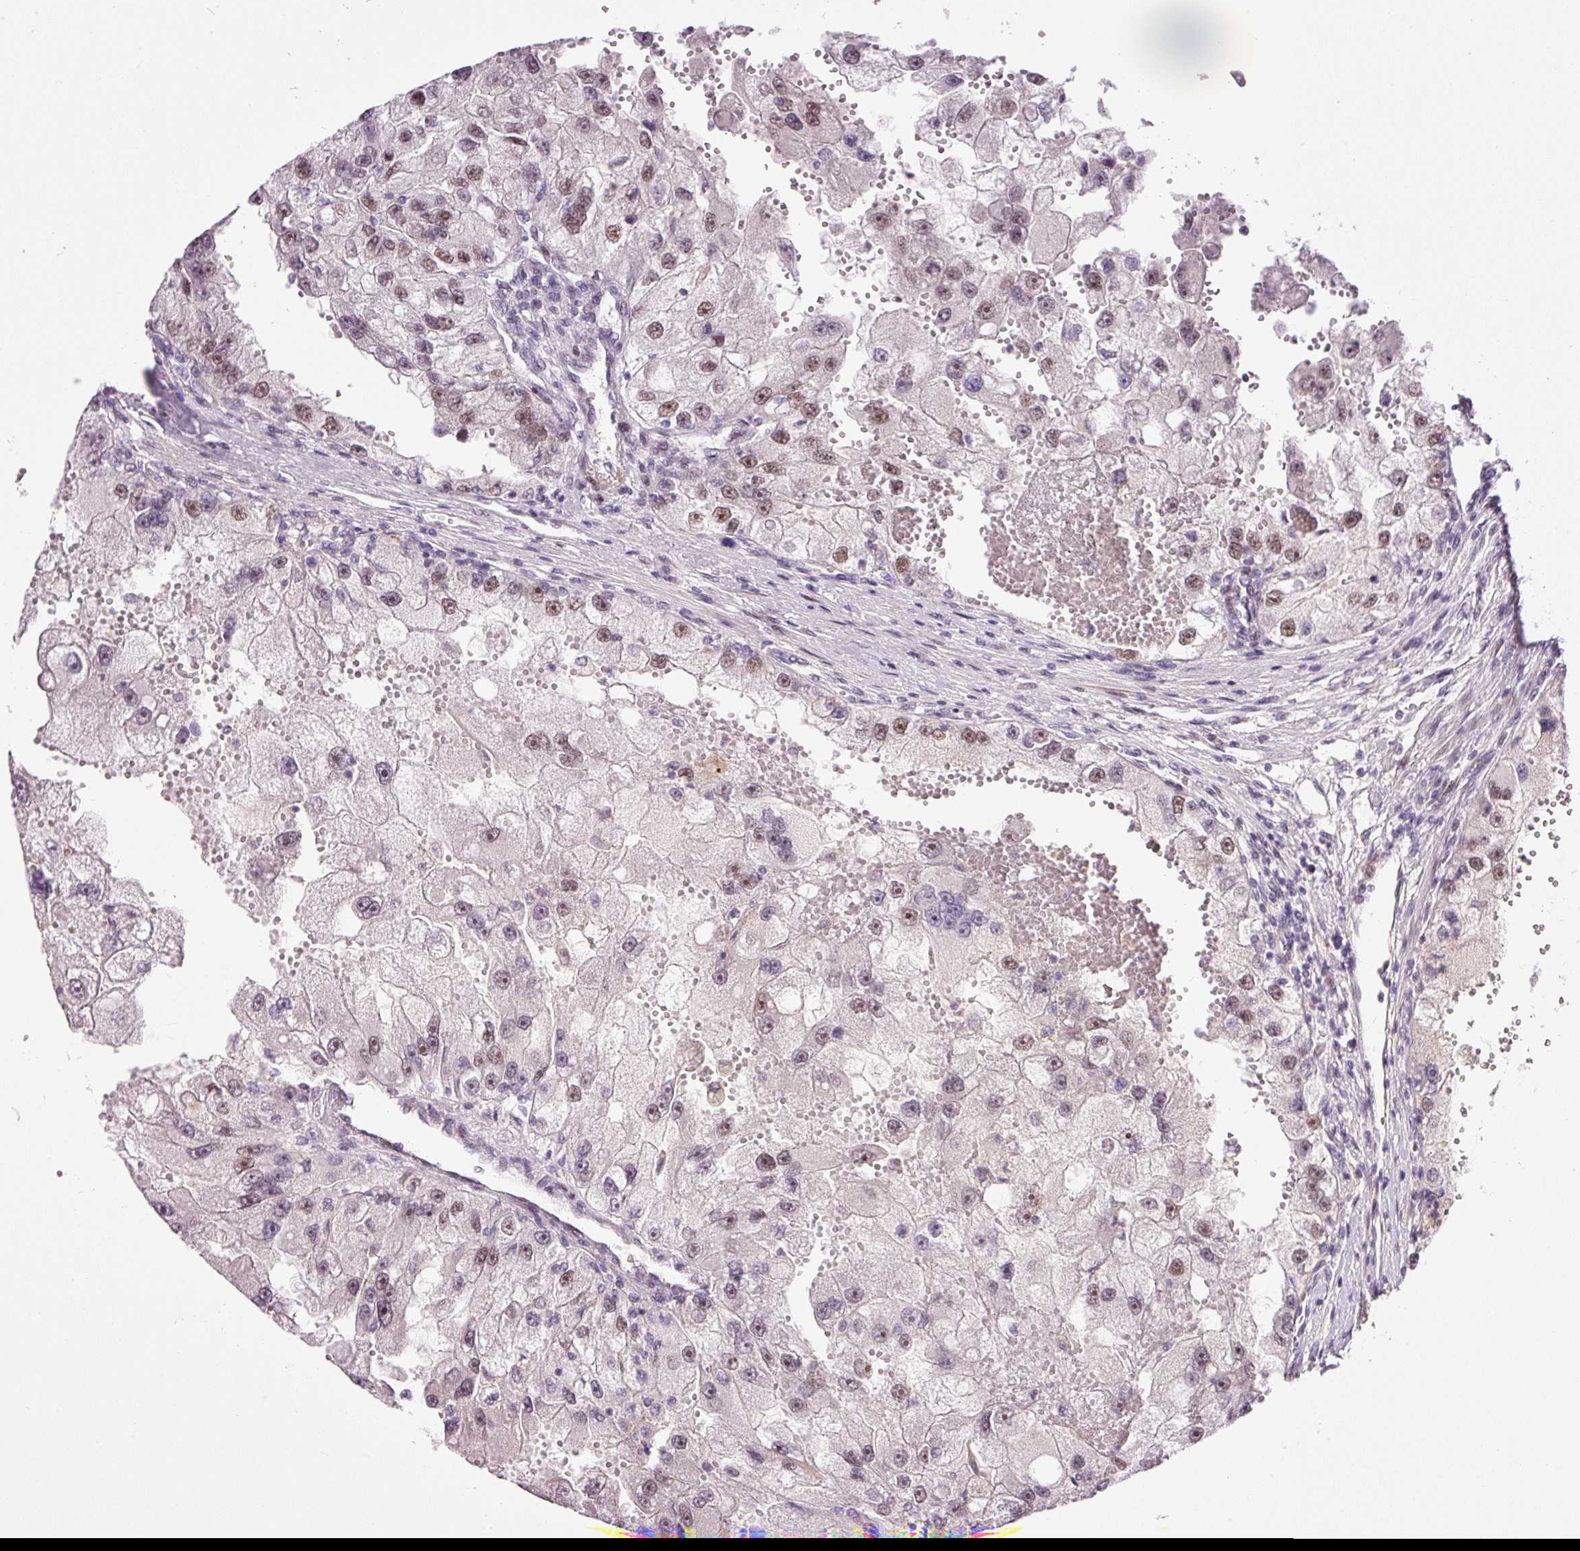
{"staining": {"intensity": "moderate", "quantity": "25%-75%", "location": "nuclear"}, "tissue": "renal cancer", "cell_type": "Tumor cells", "image_type": "cancer", "snomed": [{"axis": "morphology", "description": "Adenocarcinoma, NOS"}, {"axis": "topography", "description": "Kidney"}], "caption": "The immunohistochemical stain labels moderate nuclear expression in tumor cells of renal cancer tissue. (IHC, brightfield microscopy, high magnification).", "gene": "HNF1A", "patient": {"sex": "male", "age": 63}}